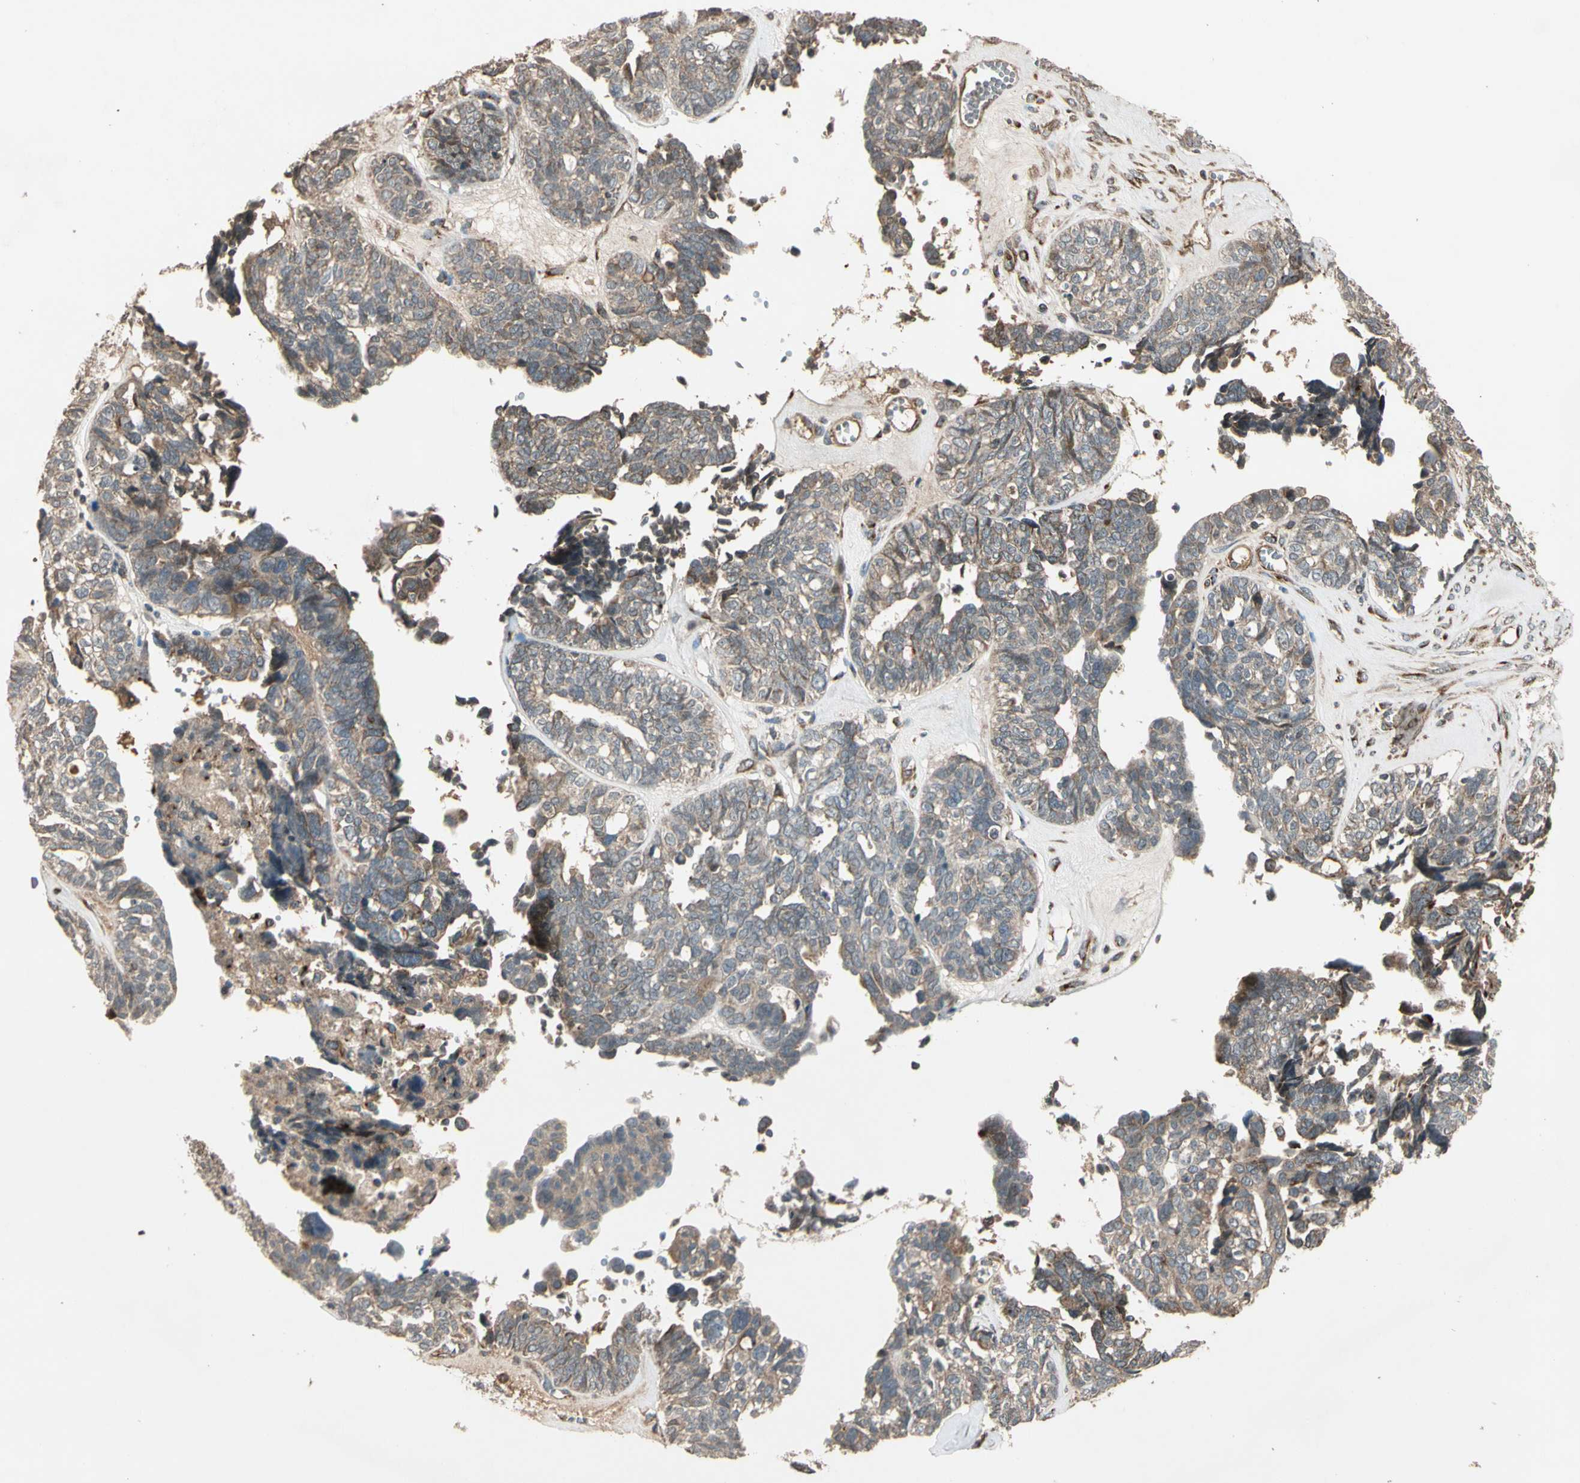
{"staining": {"intensity": "weak", "quantity": "25%-75%", "location": "cytoplasmic/membranous"}, "tissue": "ovarian cancer", "cell_type": "Tumor cells", "image_type": "cancer", "snomed": [{"axis": "morphology", "description": "Cystadenocarcinoma, serous, NOS"}, {"axis": "topography", "description": "Ovary"}], "caption": "Protein staining displays weak cytoplasmic/membranous expression in approximately 25%-75% of tumor cells in ovarian cancer (serous cystadenocarcinoma).", "gene": "GCK", "patient": {"sex": "female", "age": 79}}